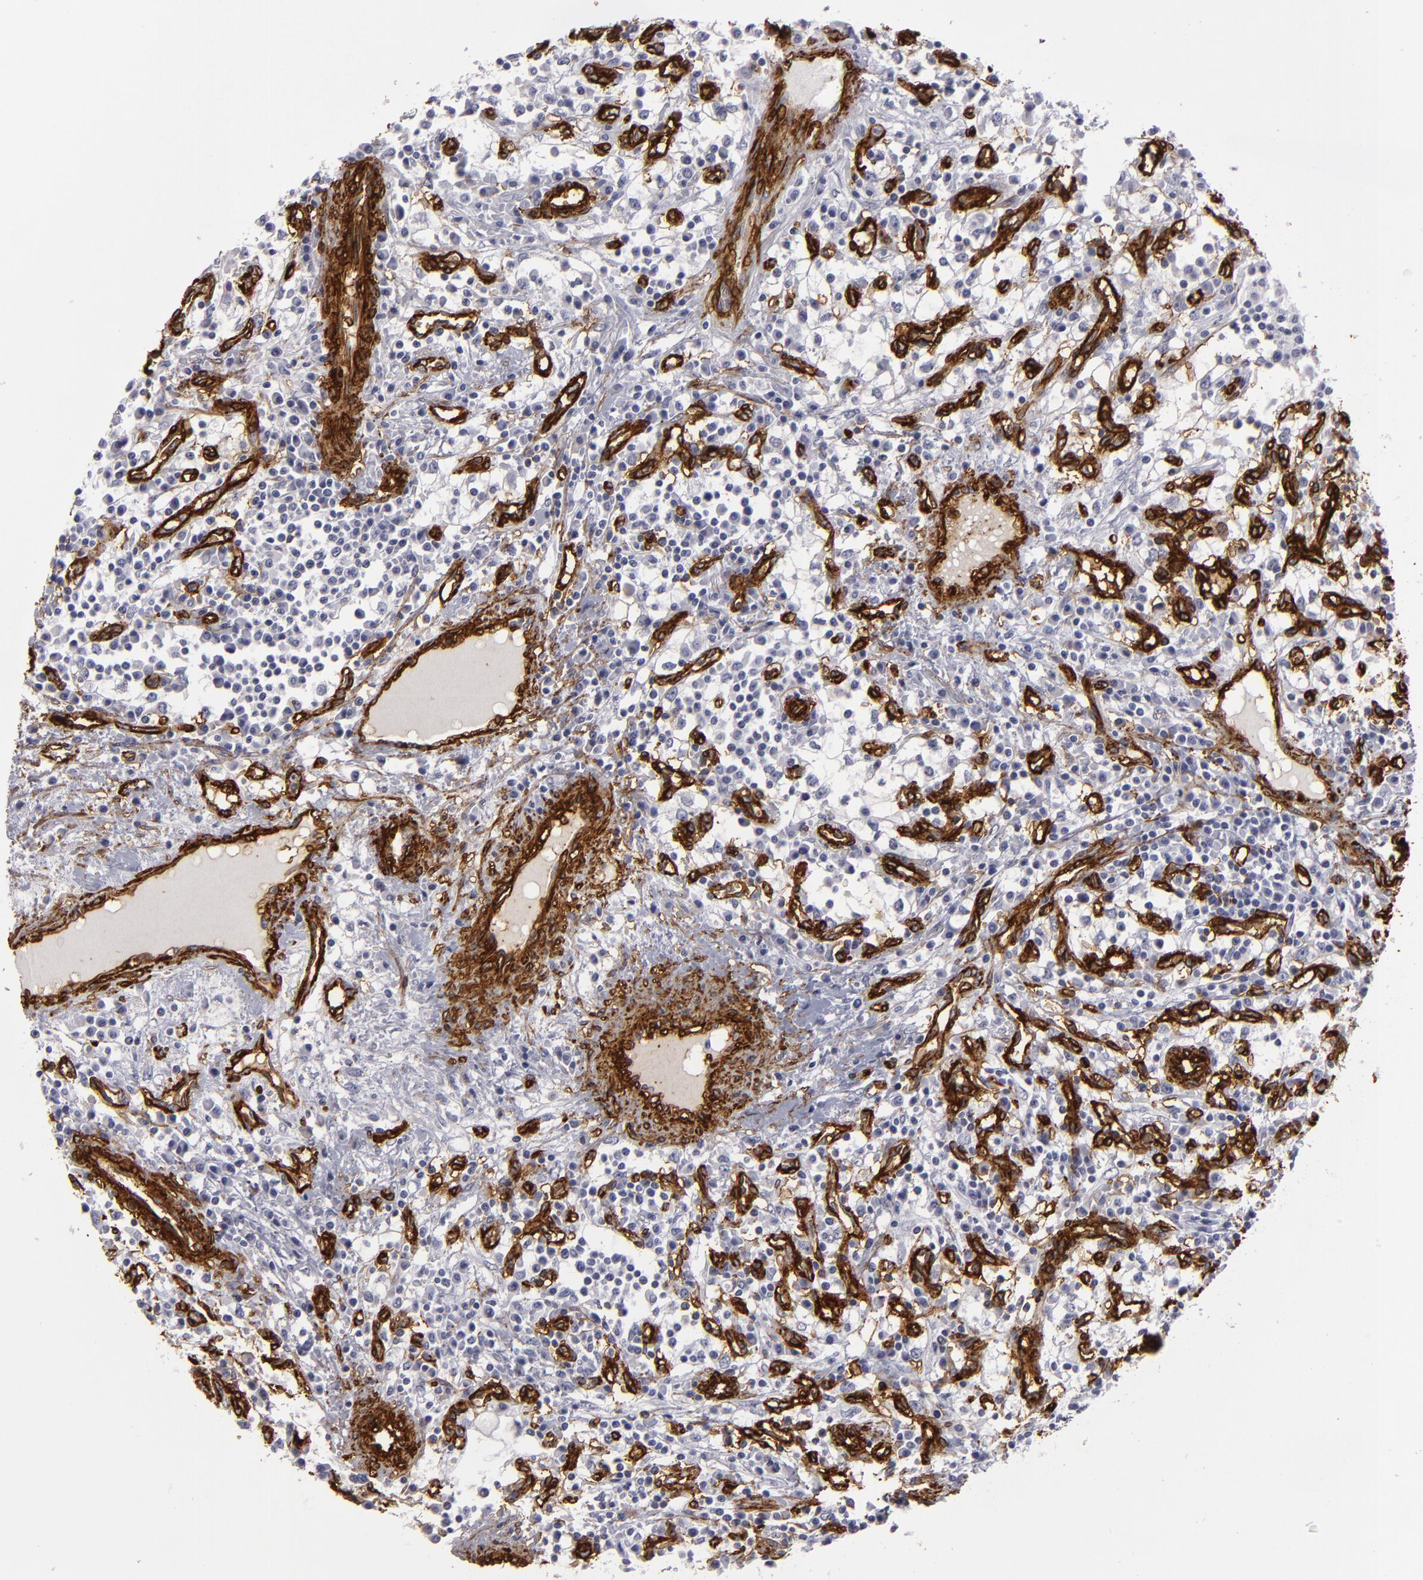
{"staining": {"intensity": "negative", "quantity": "none", "location": "none"}, "tissue": "renal cancer", "cell_type": "Tumor cells", "image_type": "cancer", "snomed": [{"axis": "morphology", "description": "Adenocarcinoma, NOS"}, {"axis": "topography", "description": "Kidney"}], "caption": "The image shows no staining of tumor cells in renal adenocarcinoma.", "gene": "MCAM", "patient": {"sex": "male", "age": 82}}